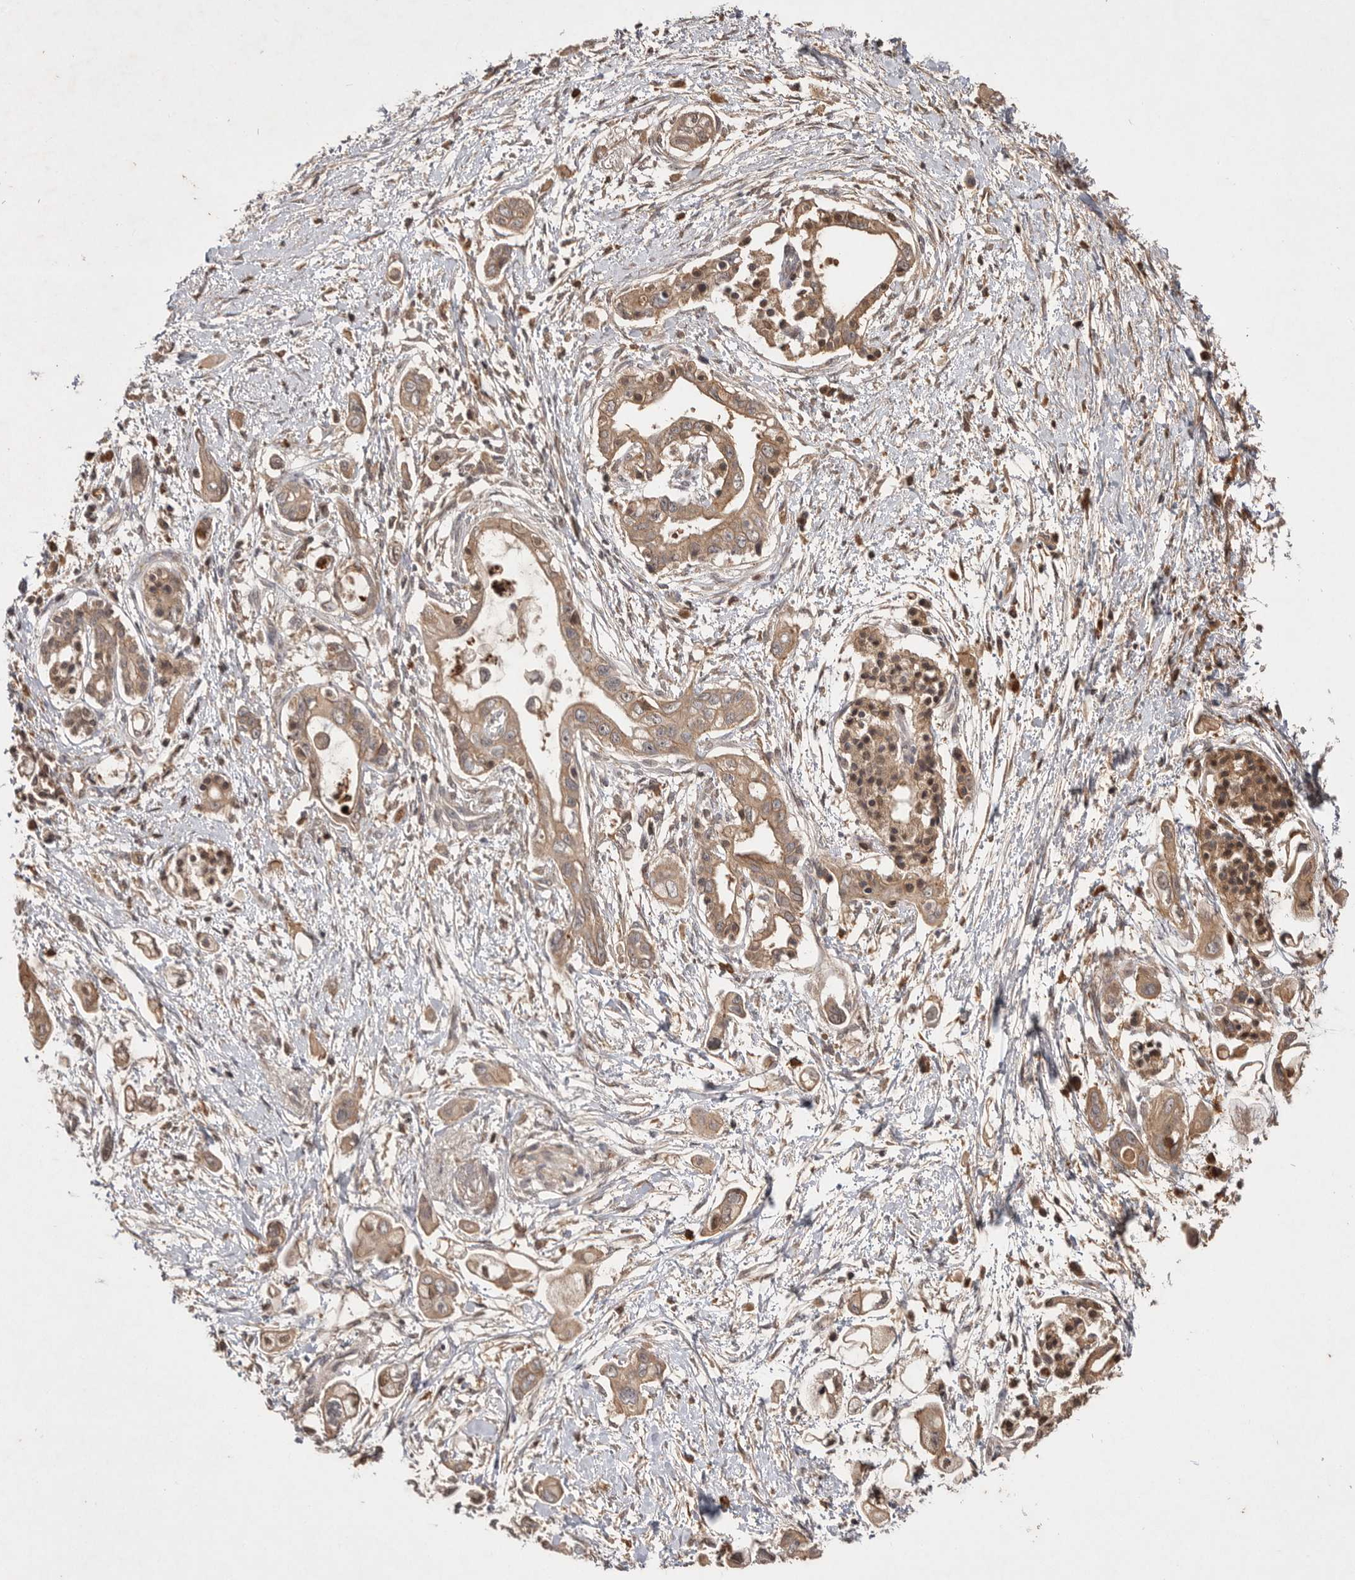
{"staining": {"intensity": "weak", "quantity": ">75%", "location": "cytoplasmic/membranous"}, "tissue": "pancreatic cancer", "cell_type": "Tumor cells", "image_type": "cancer", "snomed": [{"axis": "morphology", "description": "Adenocarcinoma, NOS"}, {"axis": "topography", "description": "Pancreas"}], "caption": "Protein staining shows weak cytoplasmic/membranous positivity in approximately >75% of tumor cells in pancreatic adenocarcinoma.", "gene": "VN1R4", "patient": {"sex": "male", "age": 59}}